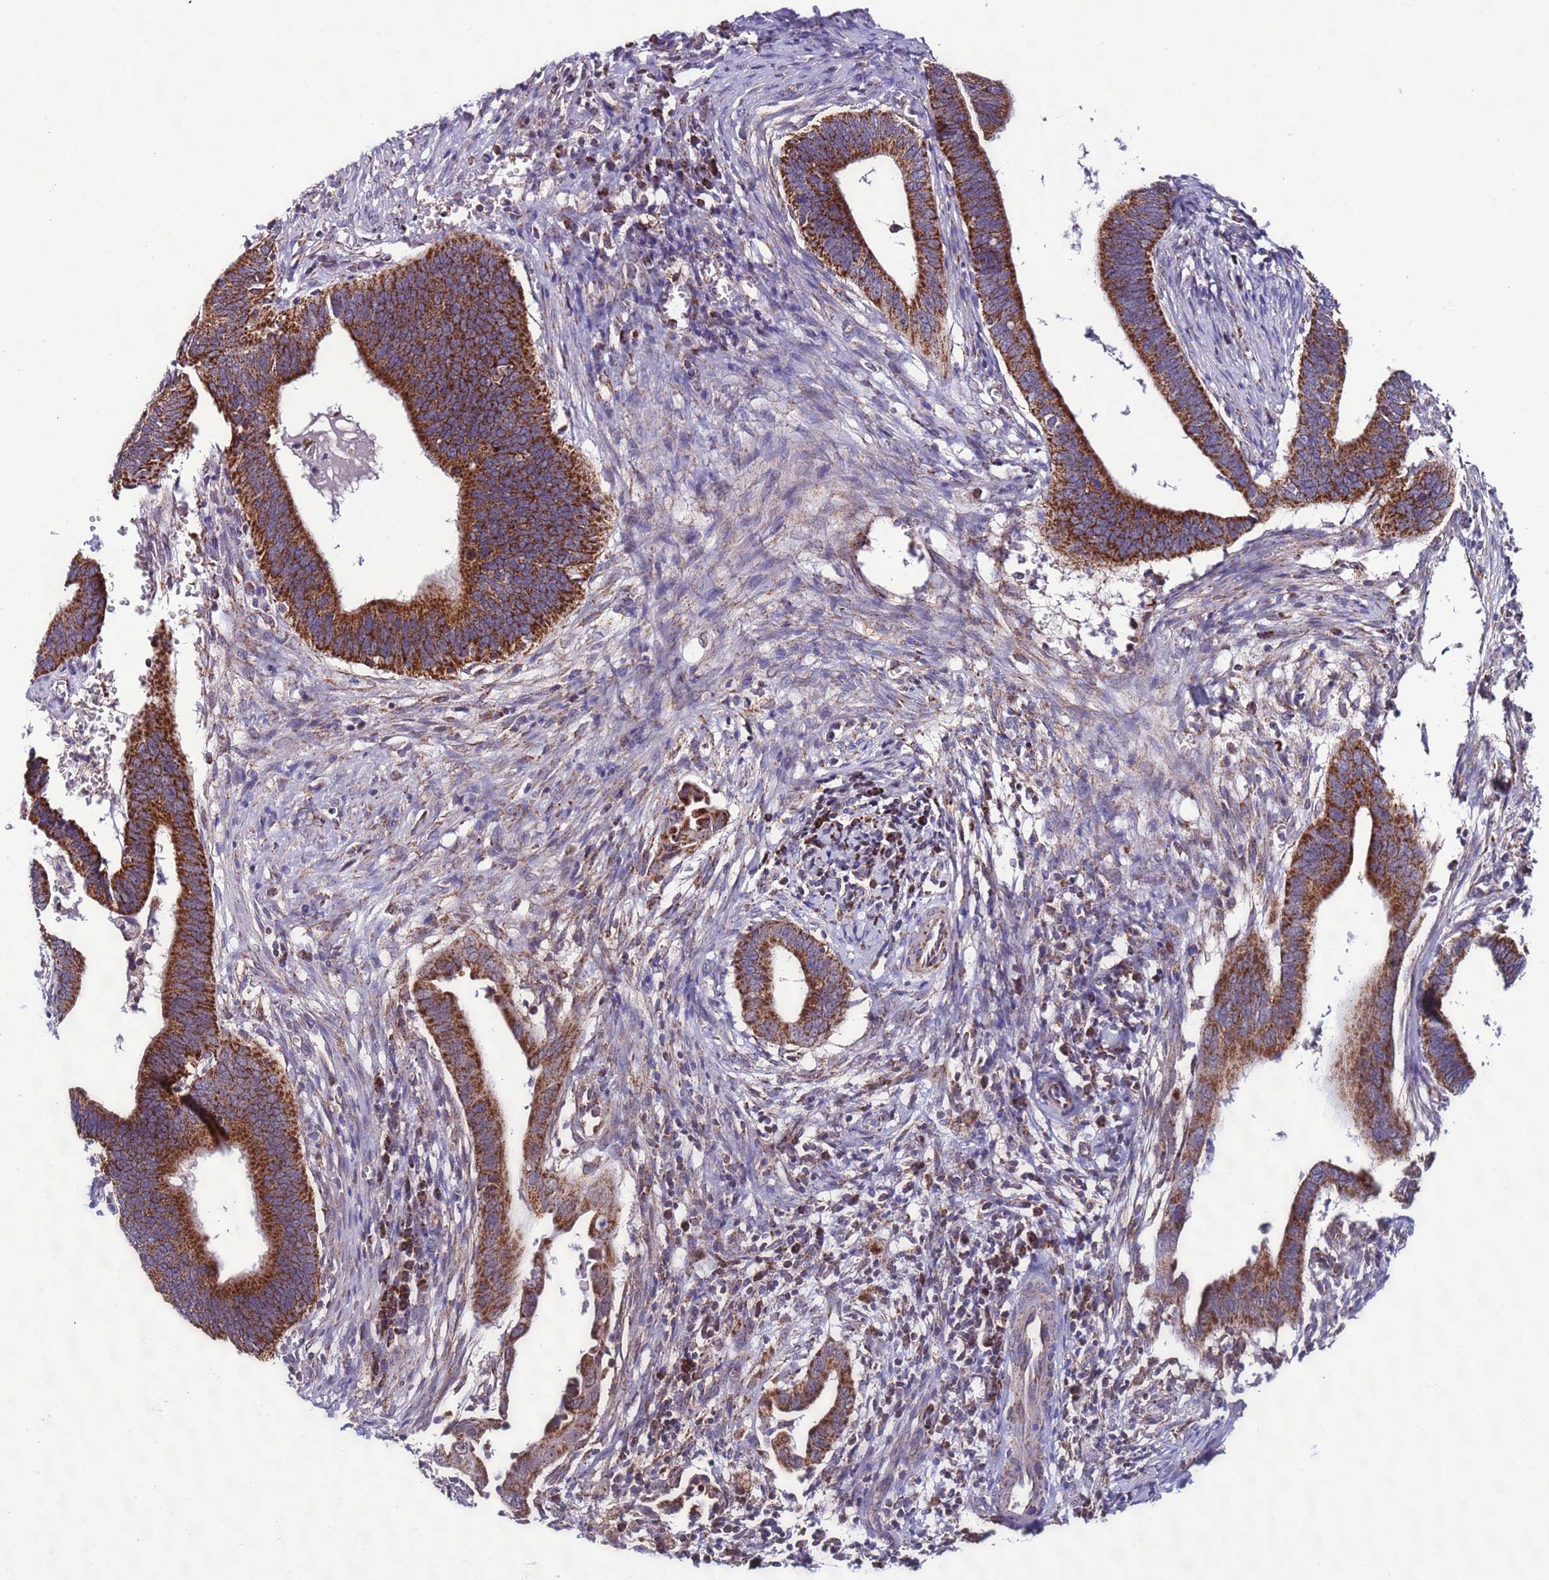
{"staining": {"intensity": "strong", "quantity": ">75%", "location": "cytoplasmic/membranous"}, "tissue": "cervical cancer", "cell_type": "Tumor cells", "image_type": "cancer", "snomed": [{"axis": "morphology", "description": "Adenocarcinoma, NOS"}, {"axis": "topography", "description": "Cervix"}], "caption": "Tumor cells reveal high levels of strong cytoplasmic/membranous expression in about >75% of cells in human cervical adenocarcinoma.", "gene": "UEVLD", "patient": {"sex": "female", "age": 42}}